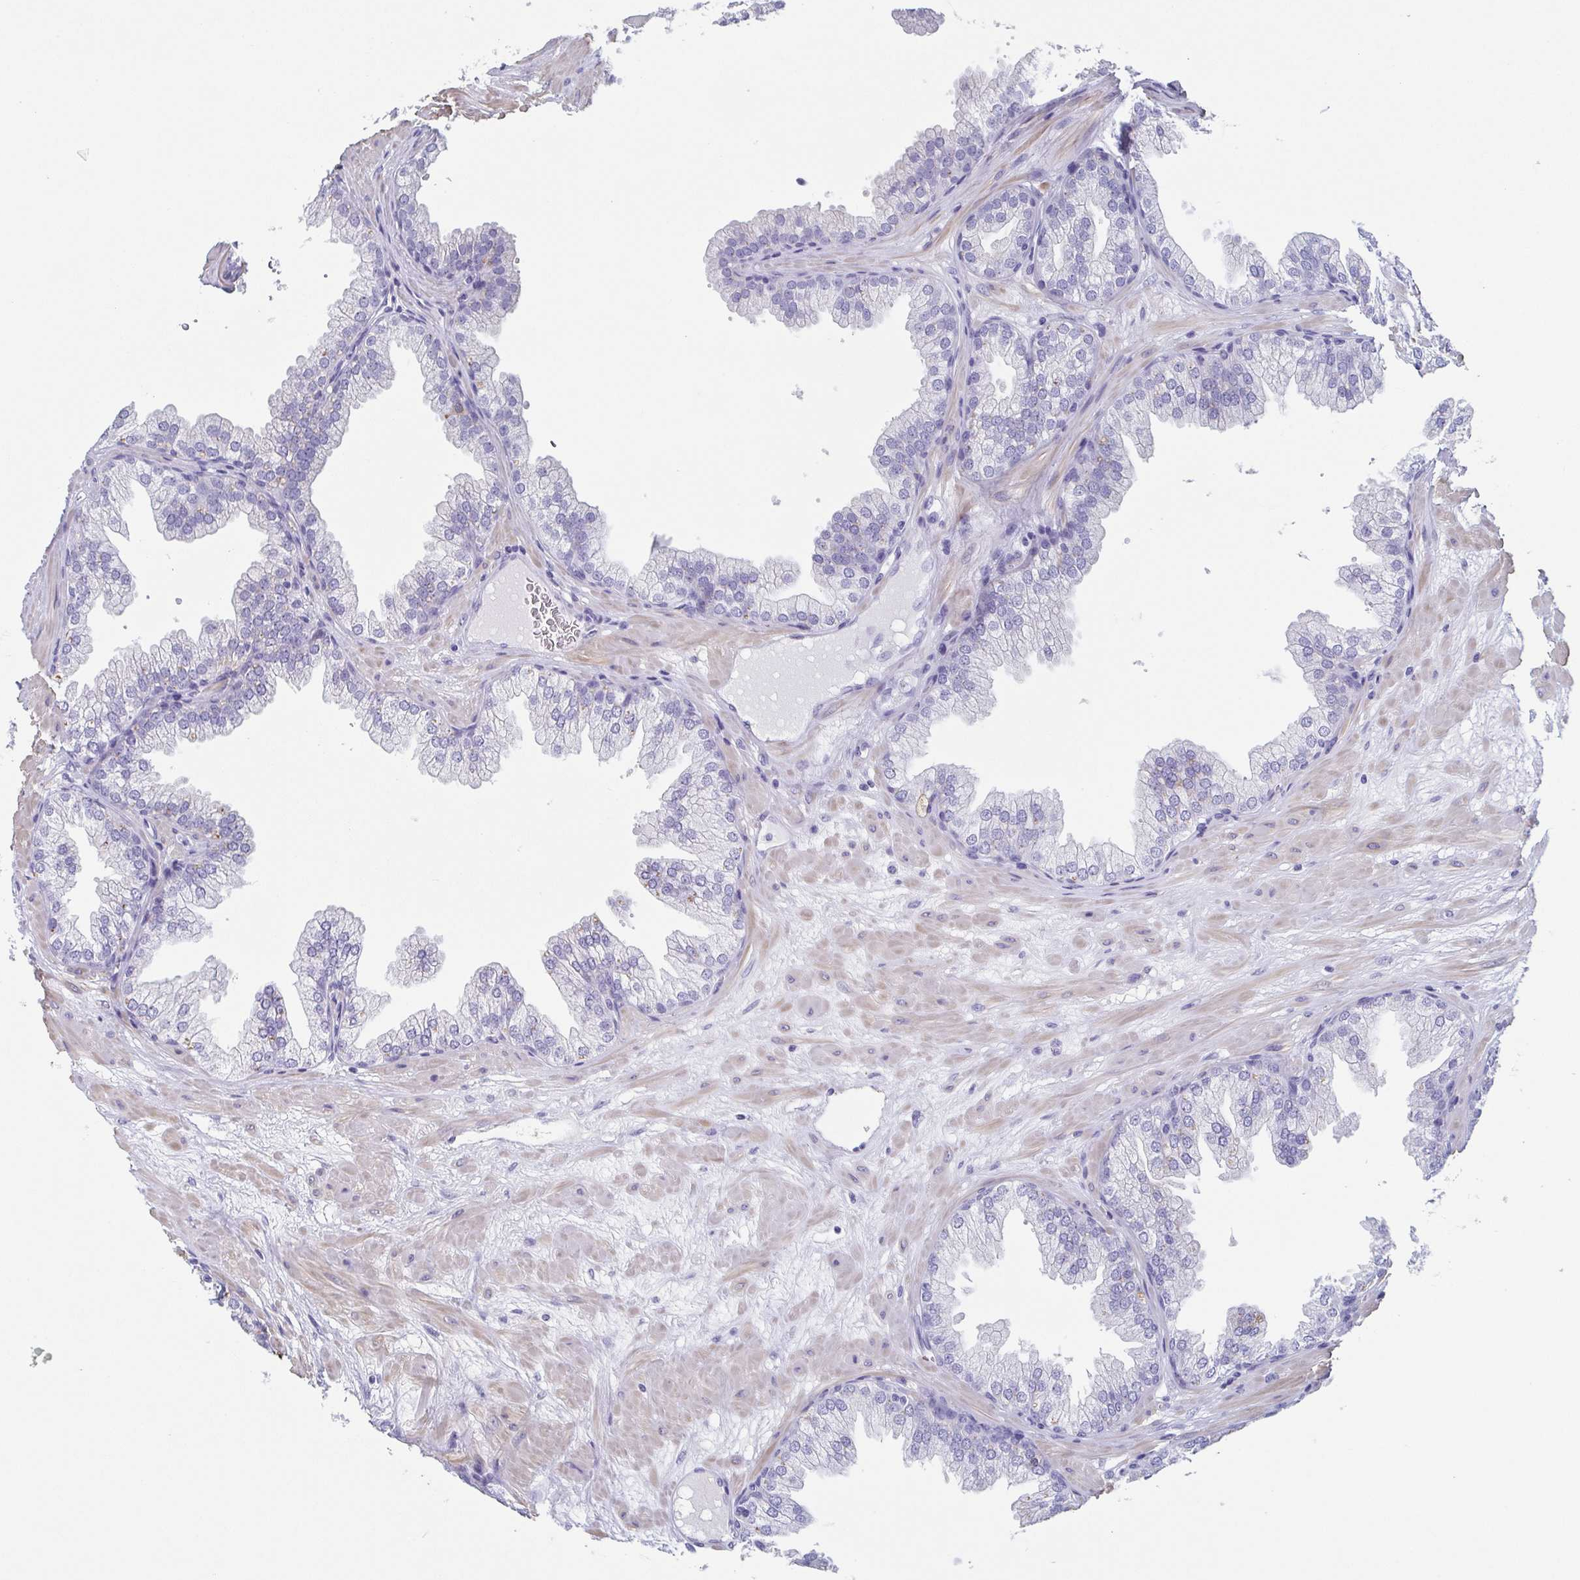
{"staining": {"intensity": "negative", "quantity": "none", "location": "none"}, "tissue": "prostate", "cell_type": "Glandular cells", "image_type": "normal", "snomed": [{"axis": "morphology", "description": "Normal tissue, NOS"}, {"axis": "topography", "description": "Prostate"}], "caption": "DAB (3,3'-diaminobenzidine) immunohistochemical staining of benign prostate displays no significant expression in glandular cells.", "gene": "TAGLN3", "patient": {"sex": "male", "age": 37}}